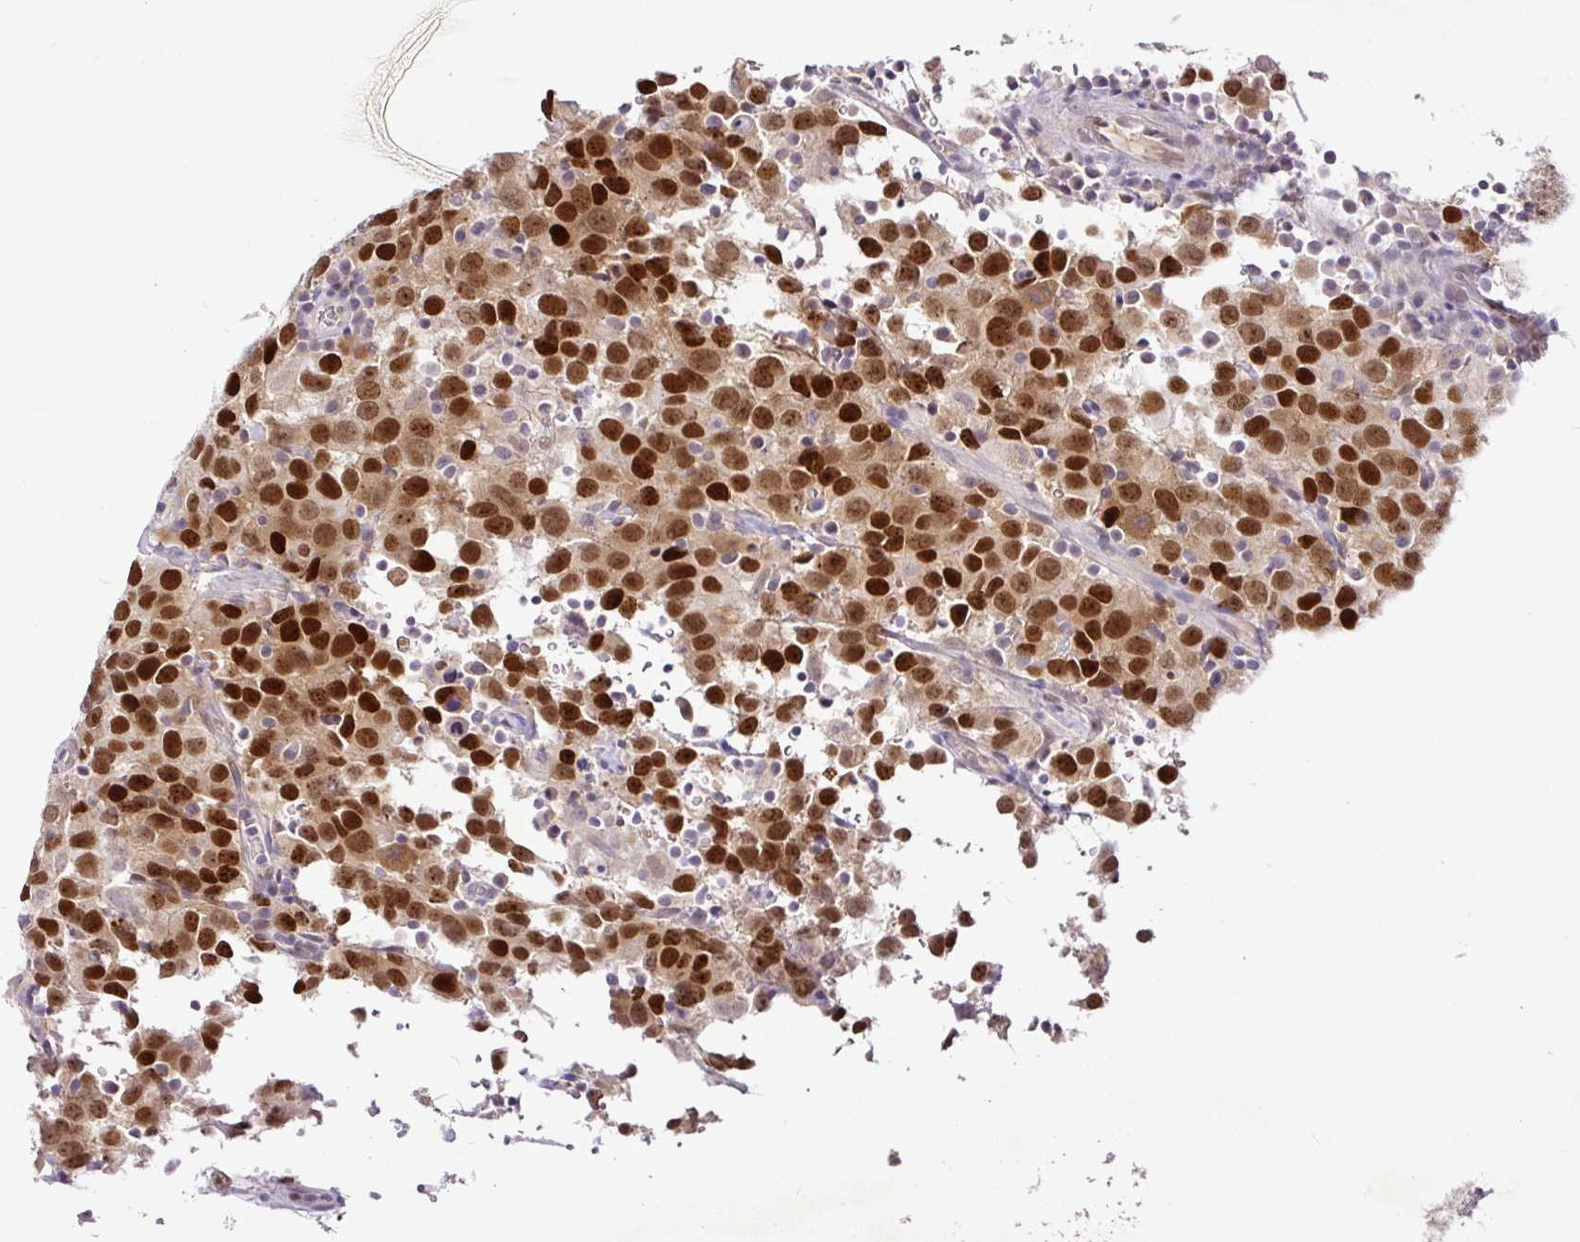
{"staining": {"intensity": "strong", "quantity": ">75%", "location": "nuclear"}, "tissue": "testis cancer", "cell_type": "Tumor cells", "image_type": "cancer", "snomed": [{"axis": "morphology", "description": "Seminoma, NOS"}, {"axis": "topography", "description": "Testis"}], "caption": "This is a histology image of immunohistochemistry (IHC) staining of testis cancer (seminoma), which shows strong positivity in the nuclear of tumor cells.", "gene": "NUP188", "patient": {"sex": "male", "age": 41}}